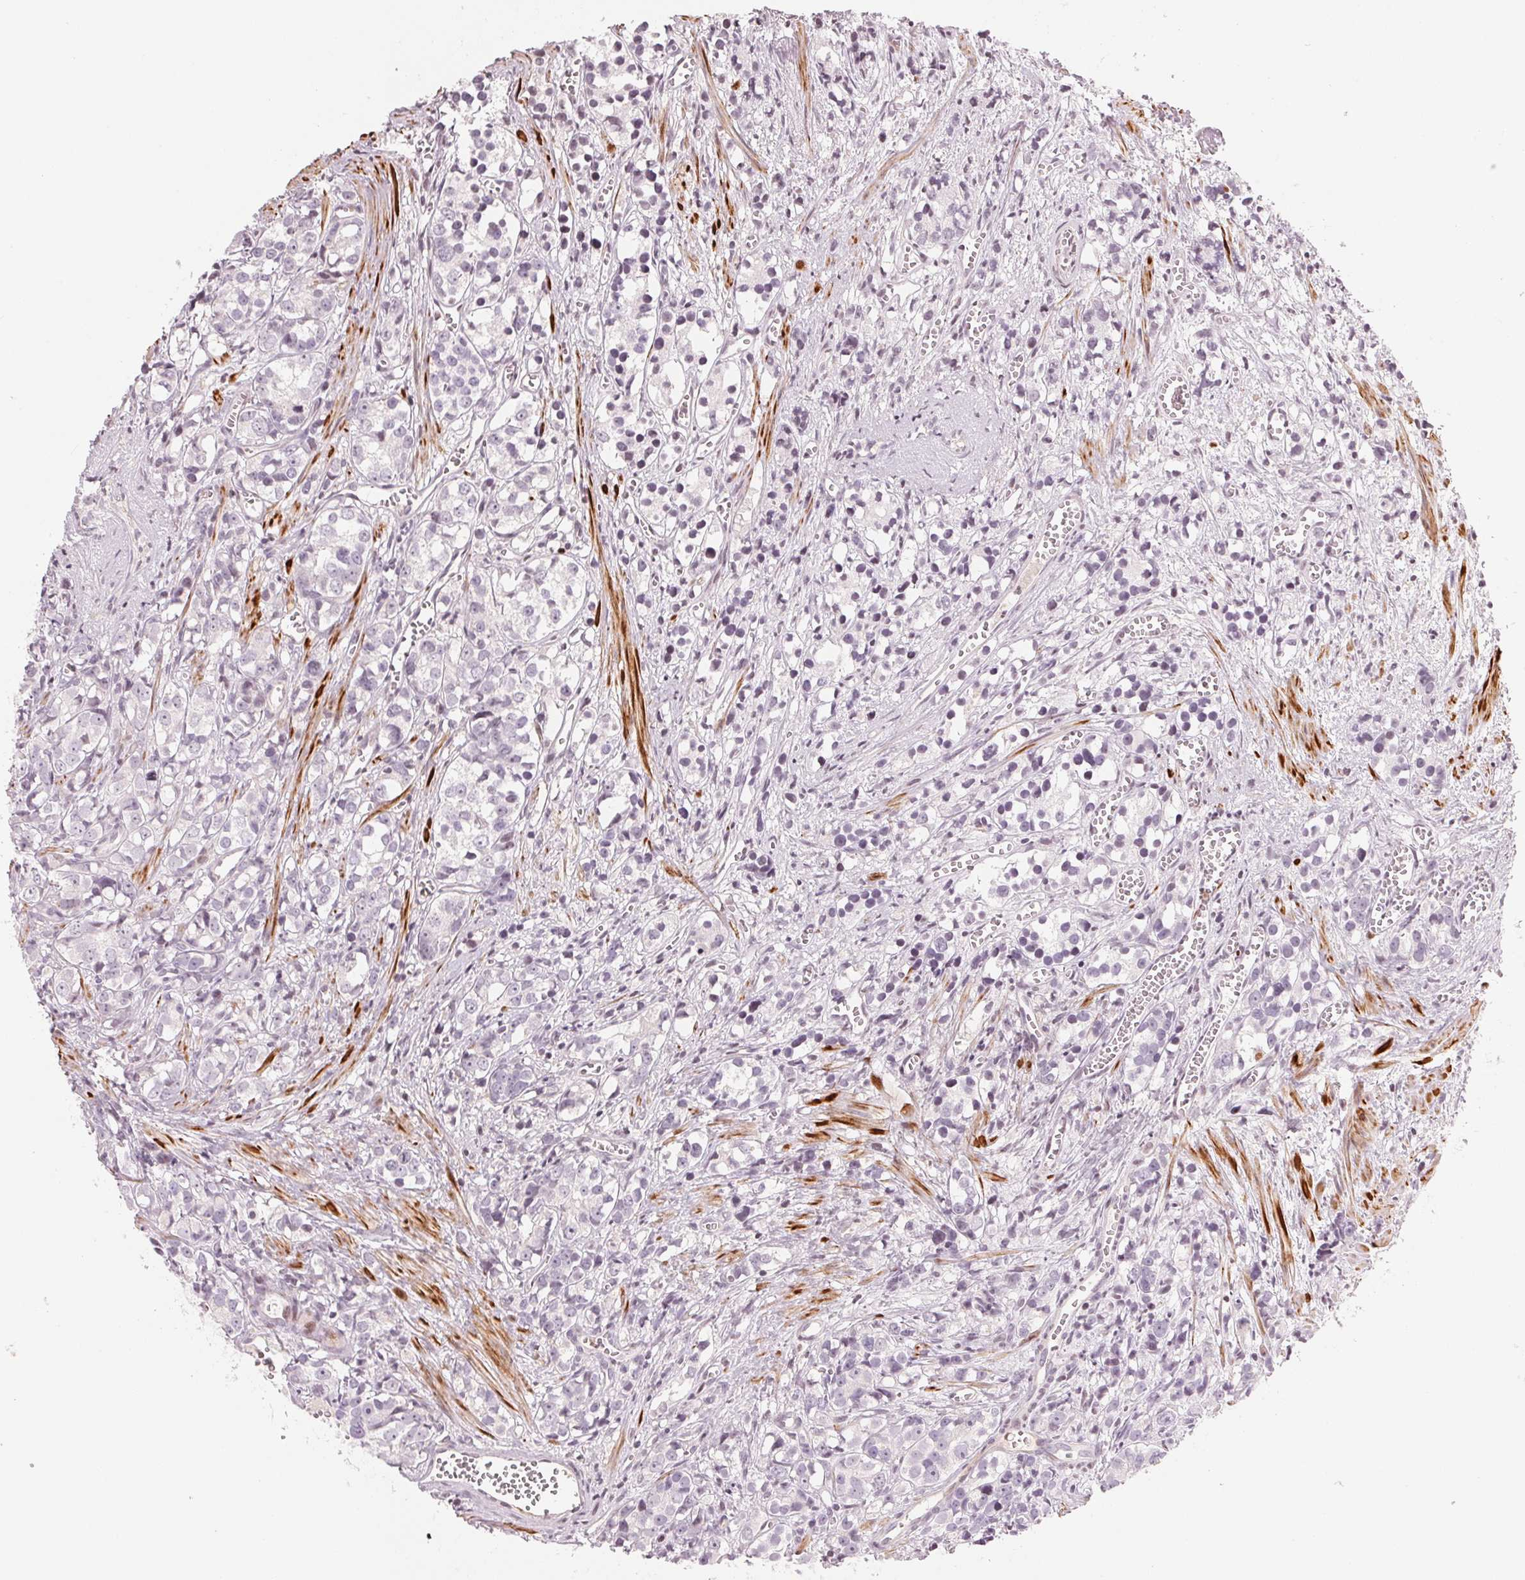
{"staining": {"intensity": "negative", "quantity": "none", "location": "none"}, "tissue": "prostate cancer", "cell_type": "Tumor cells", "image_type": "cancer", "snomed": [{"axis": "morphology", "description": "Adenocarcinoma, High grade"}, {"axis": "topography", "description": "Prostate"}], "caption": "Tumor cells are negative for brown protein staining in prostate cancer.", "gene": "SLC17A4", "patient": {"sex": "male", "age": 77}}